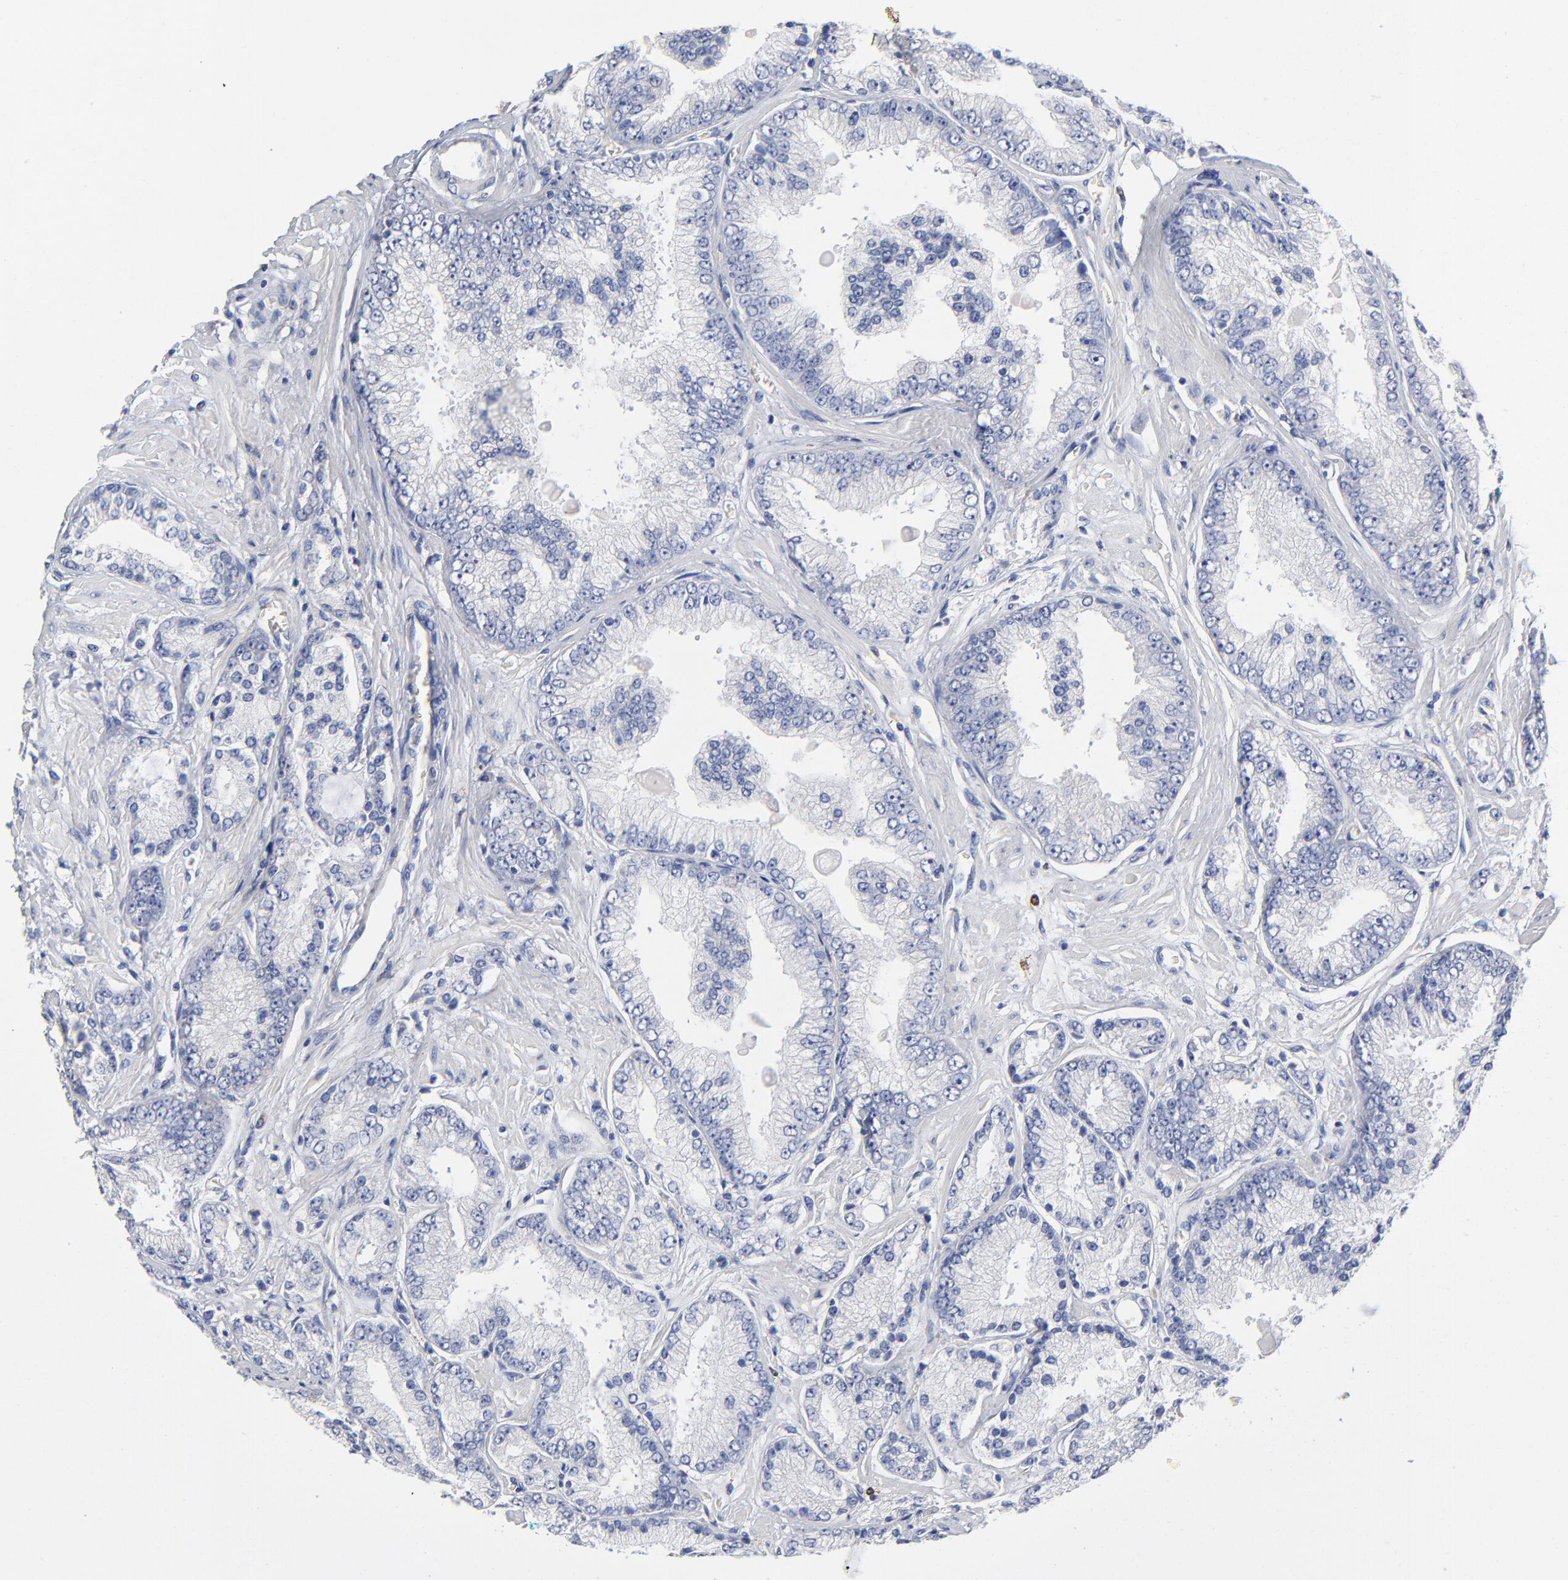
{"staining": {"intensity": "negative", "quantity": "none", "location": "none"}, "tissue": "prostate cancer", "cell_type": "Tumor cells", "image_type": "cancer", "snomed": [{"axis": "morphology", "description": "Adenocarcinoma, High grade"}, {"axis": "topography", "description": "Prostate"}], "caption": "Immunohistochemical staining of human prostate cancer demonstrates no significant staining in tumor cells.", "gene": "PTP4A1", "patient": {"sex": "male", "age": 71}}